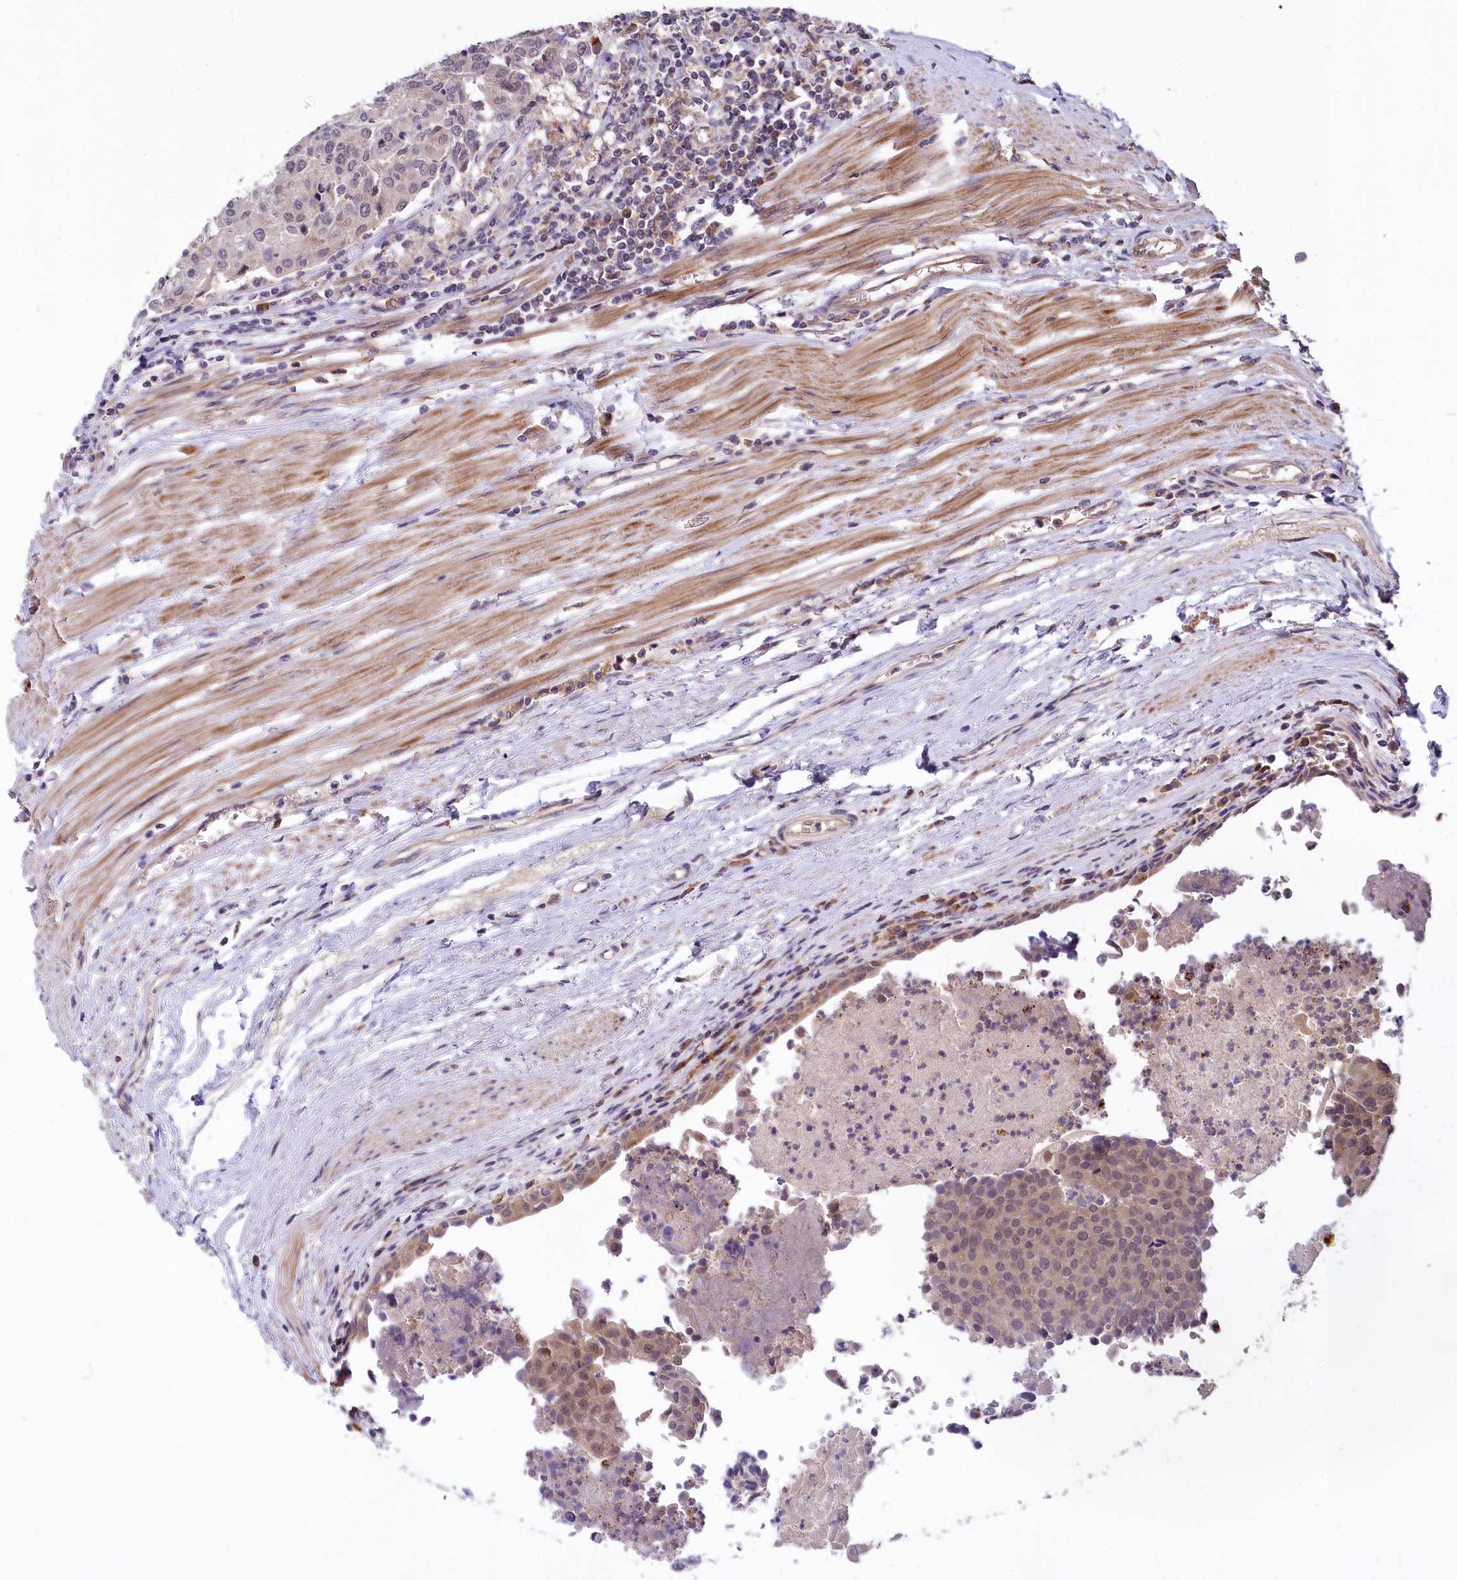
{"staining": {"intensity": "weak", "quantity": "25%-75%", "location": "nuclear"}, "tissue": "urothelial cancer", "cell_type": "Tumor cells", "image_type": "cancer", "snomed": [{"axis": "morphology", "description": "Urothelial carcinoma, High grade"}, {"axis": "topography", "description": "Urinary bladder"}], "caption": "This photomicrograph exhibits immunohistochemistry staining of urothelial cancer, with low weak nuclear positivity in about 25%-75% of tumor cells.", "gene": "UBE3A", "patient": {"sex": "female", "age": 85}}